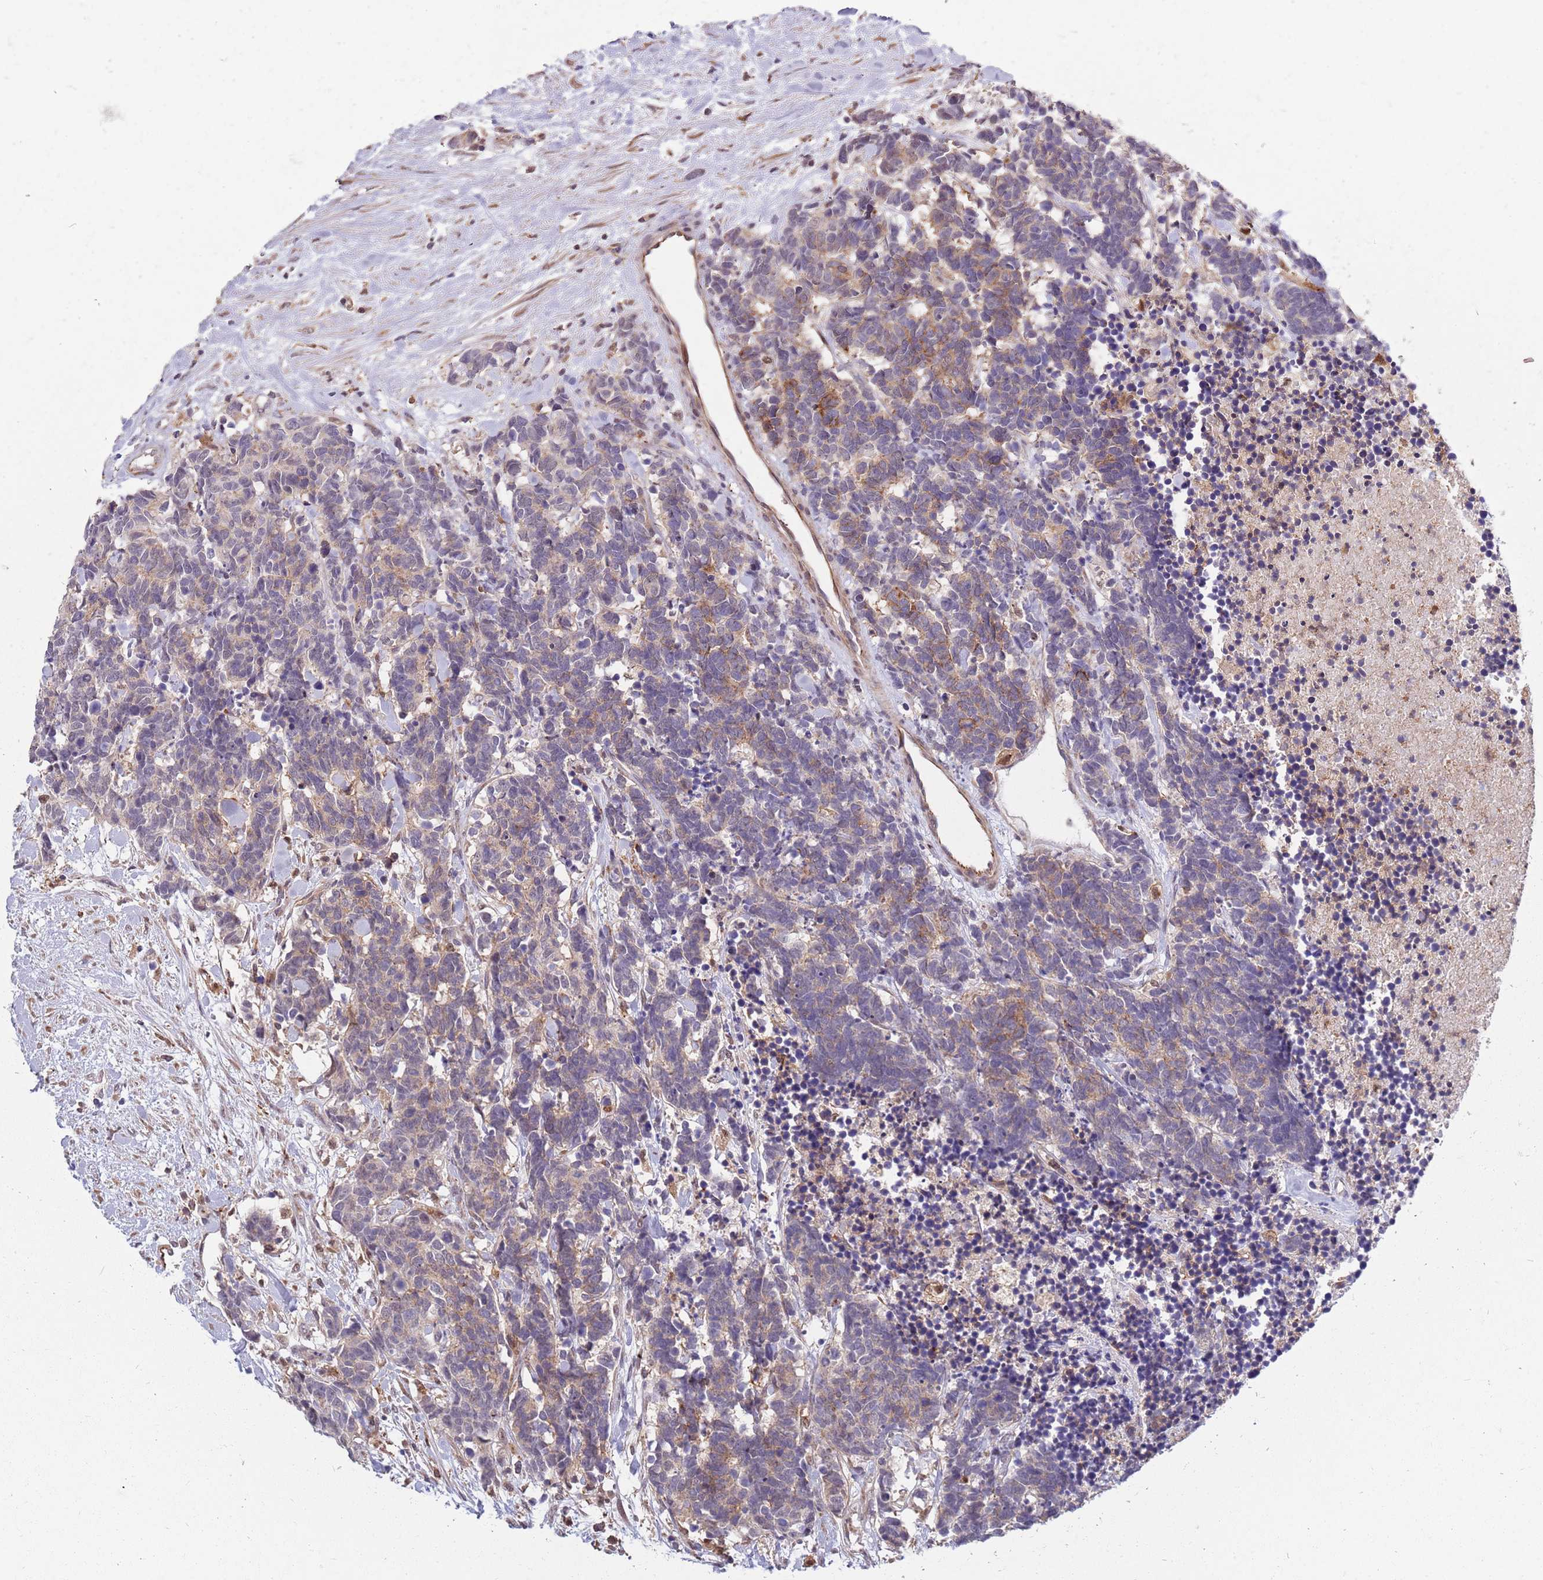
{"staining": {"intensity": "weak", "quantity": "<25%", "location": "cytoplasmic/membranous"}, "tissue": "carcinoid", "cell_type": "Tumor cells", "image_type": "cancer", "snomed": [{"axis": "morphology", "description": "Carcinoma, NOS"}, {"axis": "morphology", "description": "Carcinoid, malignant, NOS"}, {"axis": "topography", "description": "Prostate"}], "caption": "Immunohistochemistry histopathology image of human malignant carcinoid stained for a protein (brown), which shows no positivity in tumor cells.", "gene": "CCNJL", "patient": {"sex": "male", "age": 57}}